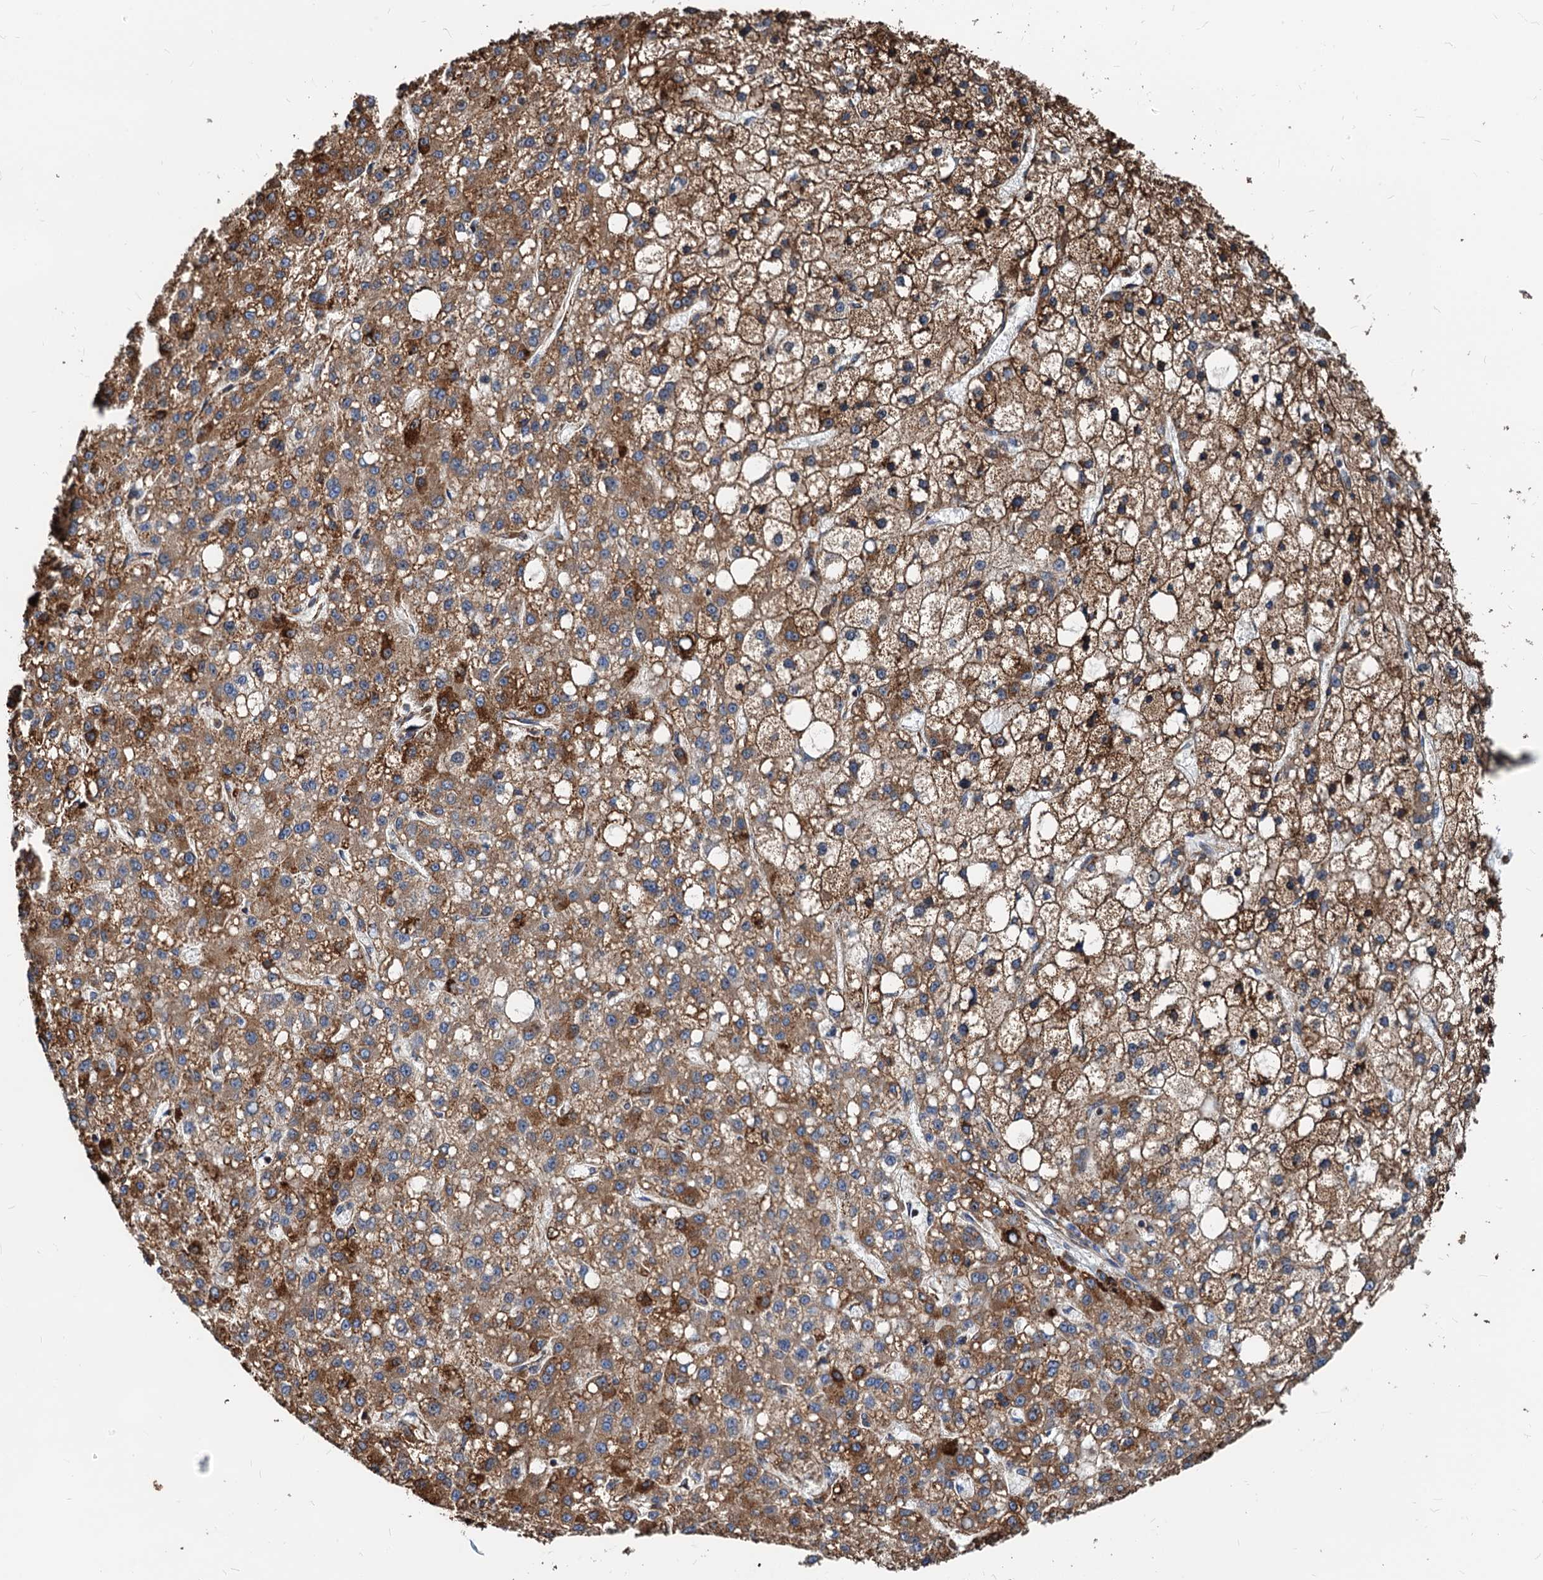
{"staining": {"intensity": "moderate", "quantity": ">75%", "location": "cytoplasmic/membranous"}, "tissue": "liver cancer", "cell_type": "Tumor cells", "image_type": "cancer", "snomed": [{"axis": "morphology", "description": "Carcinoma, Hepatocellular, NOS"}, {"axis": "topography", "description": "Liver"}], "caption": "This photomicrograph shows IHC staining of hepatocellular carcinoma (liver), with medium moderate cytoplasmic/membranous positivity in approximately >75% of tumor cells.", "gene": "HSPA5", "patient": {"sex": "male", "age": 67}}